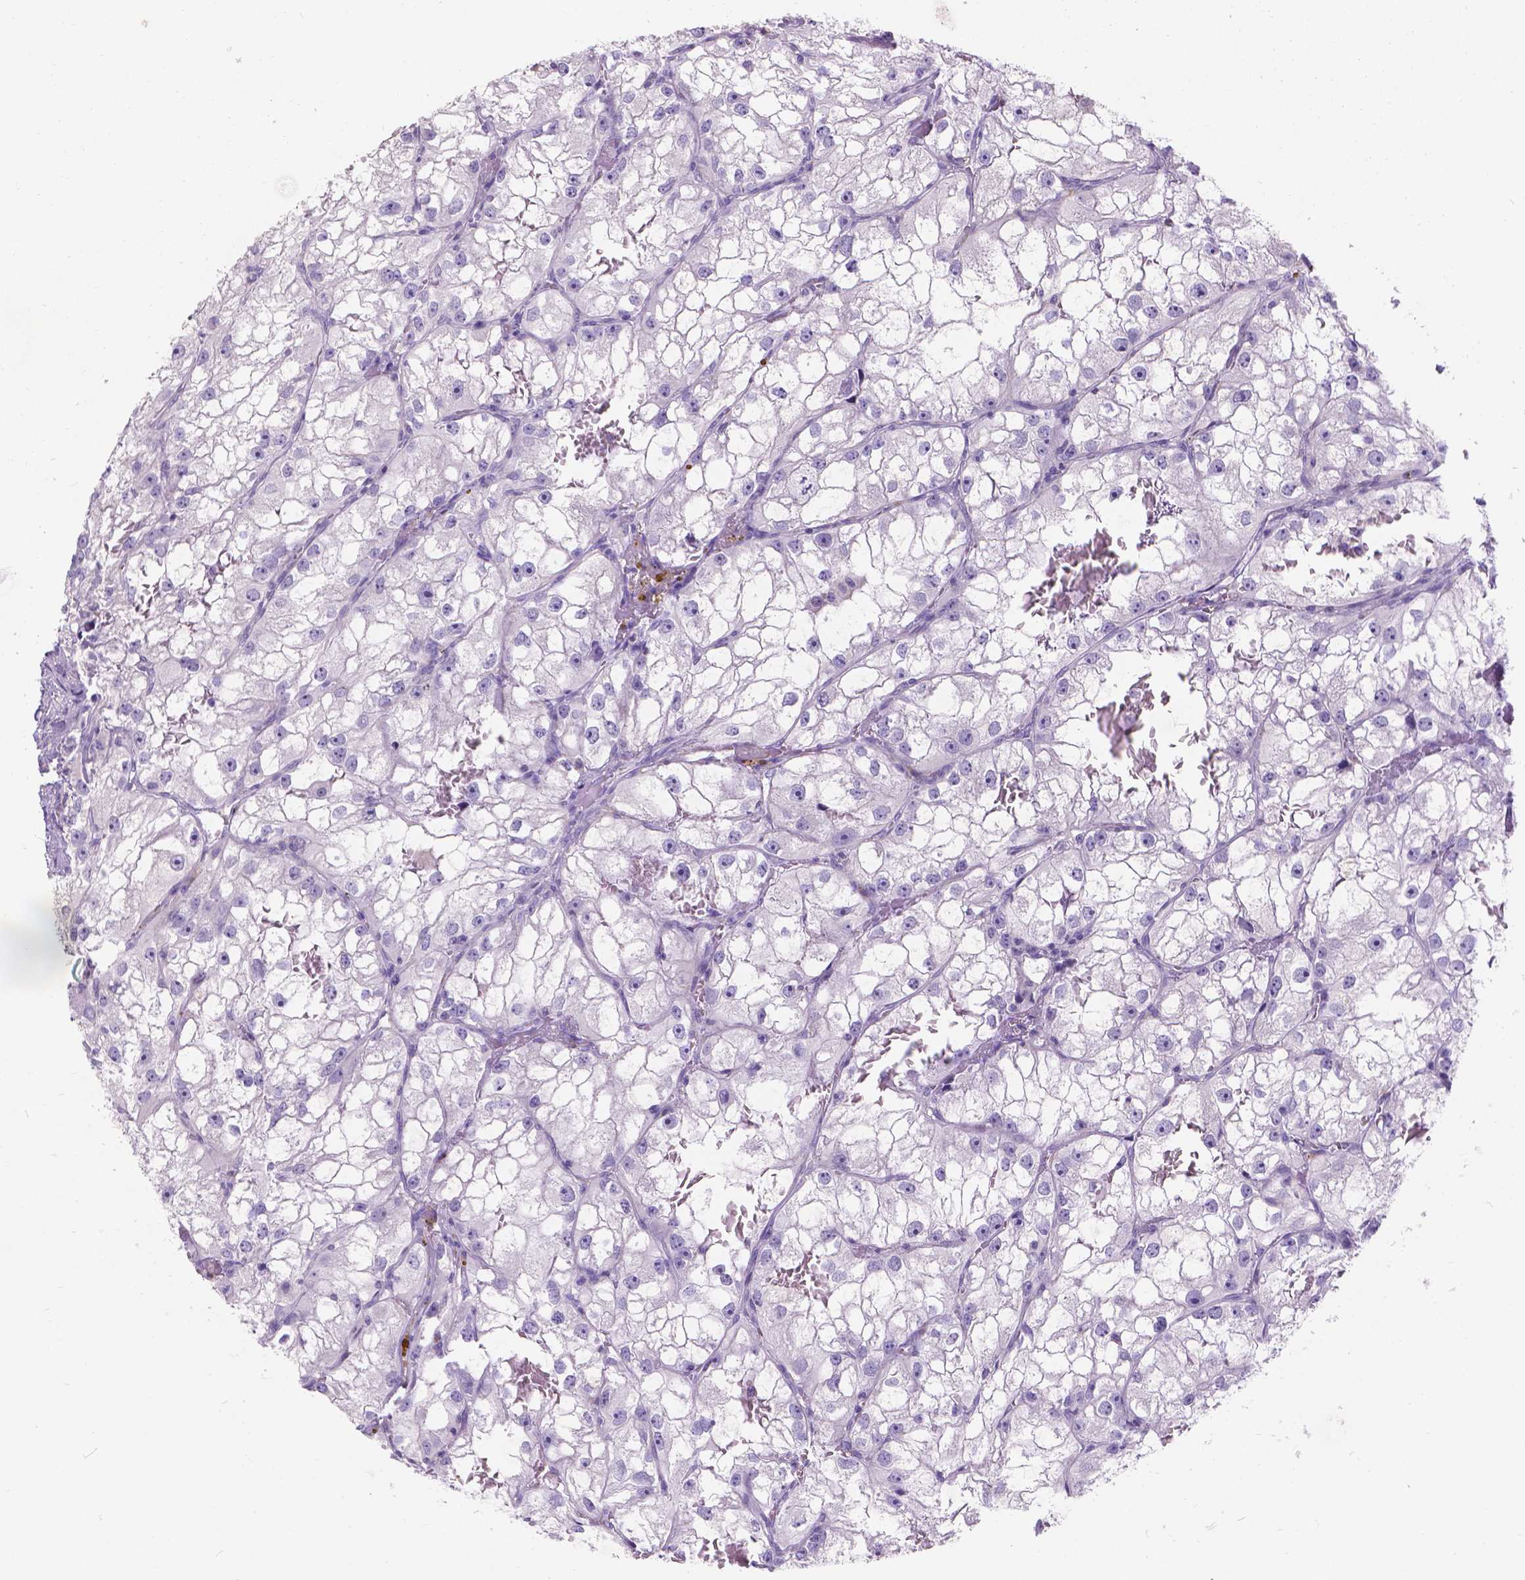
{"staining": {"intensity": "negative", "quantity": "none", "location": "none"}, "tissue": "renal cancer", "cell_type": "Tumor cells", "image_type": "cancer", "snomed": [{"axis": "morphology", "description": "Adenocarcinoma, NOS"}, {"axis": "topography", "description": "Kidney"}], "caption": "Photomicrograph shows no protein staining in tumor cells of adenocarcinoma (renal) tissue.", "gene": "GNRHR", "patient": {"sex": "male", "age": 59}}